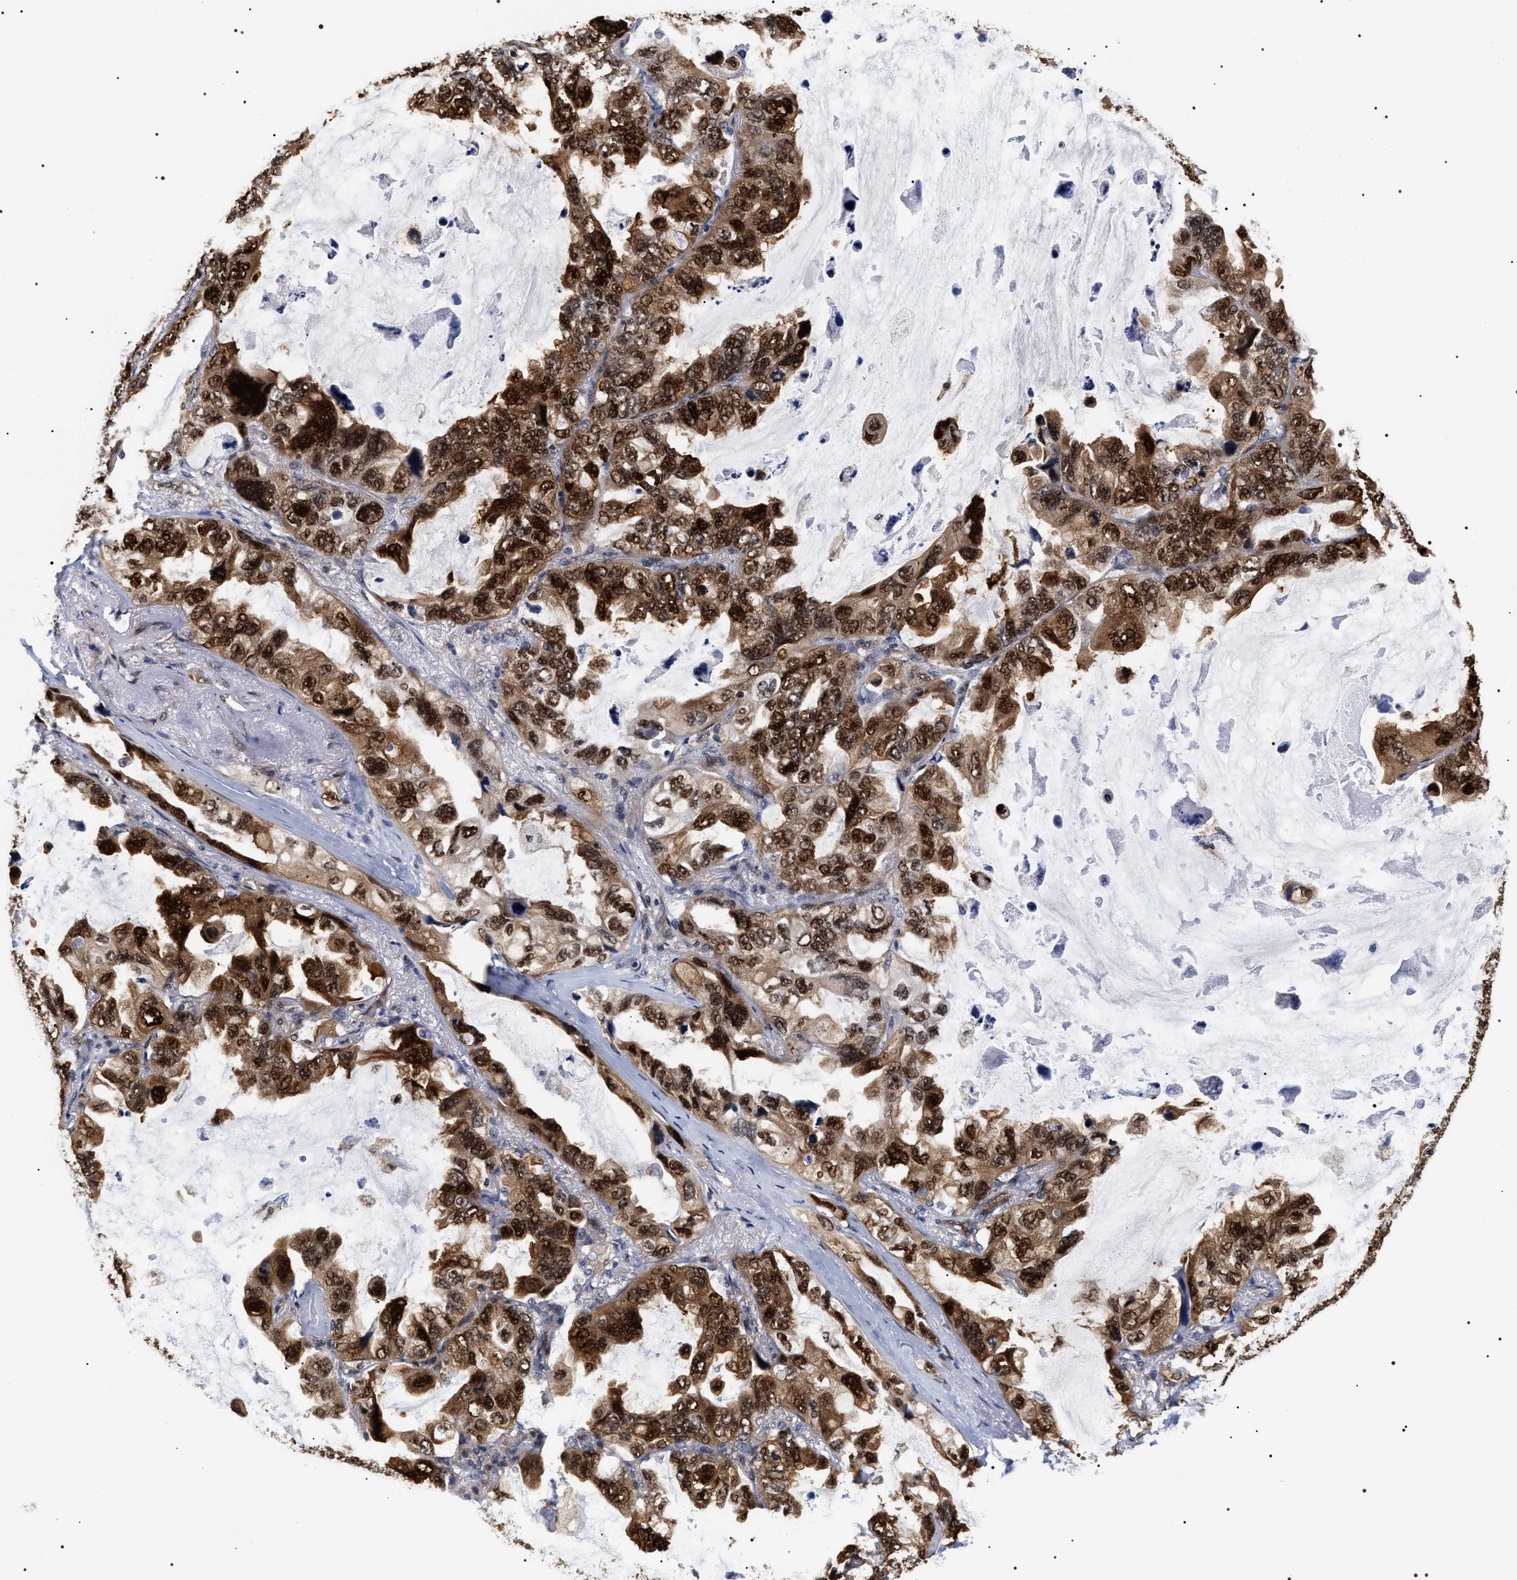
{"staining": {"intensity": "strong", "quantity": ">75%", "location": "cytoplasmic/membranous,nuclear"}, "tissue": "lung cancer", "cell_type": "Tumor cells", "image_type": "cancer", "snomed": [{"axis": "morphology", "description": "Squamous cell carcinoma, NOS"}, {"axis": "topography", "description": "Lung"}], "caption": "Human lung cancer (squamous cell carcinoma) stained with a brown dye exhibits strong cytoplasmic/membranous and nuclear positive staining in about >75% of tumor cells.", "gene": "BAG6", "patient": {"sex": "female", "age": 73}}